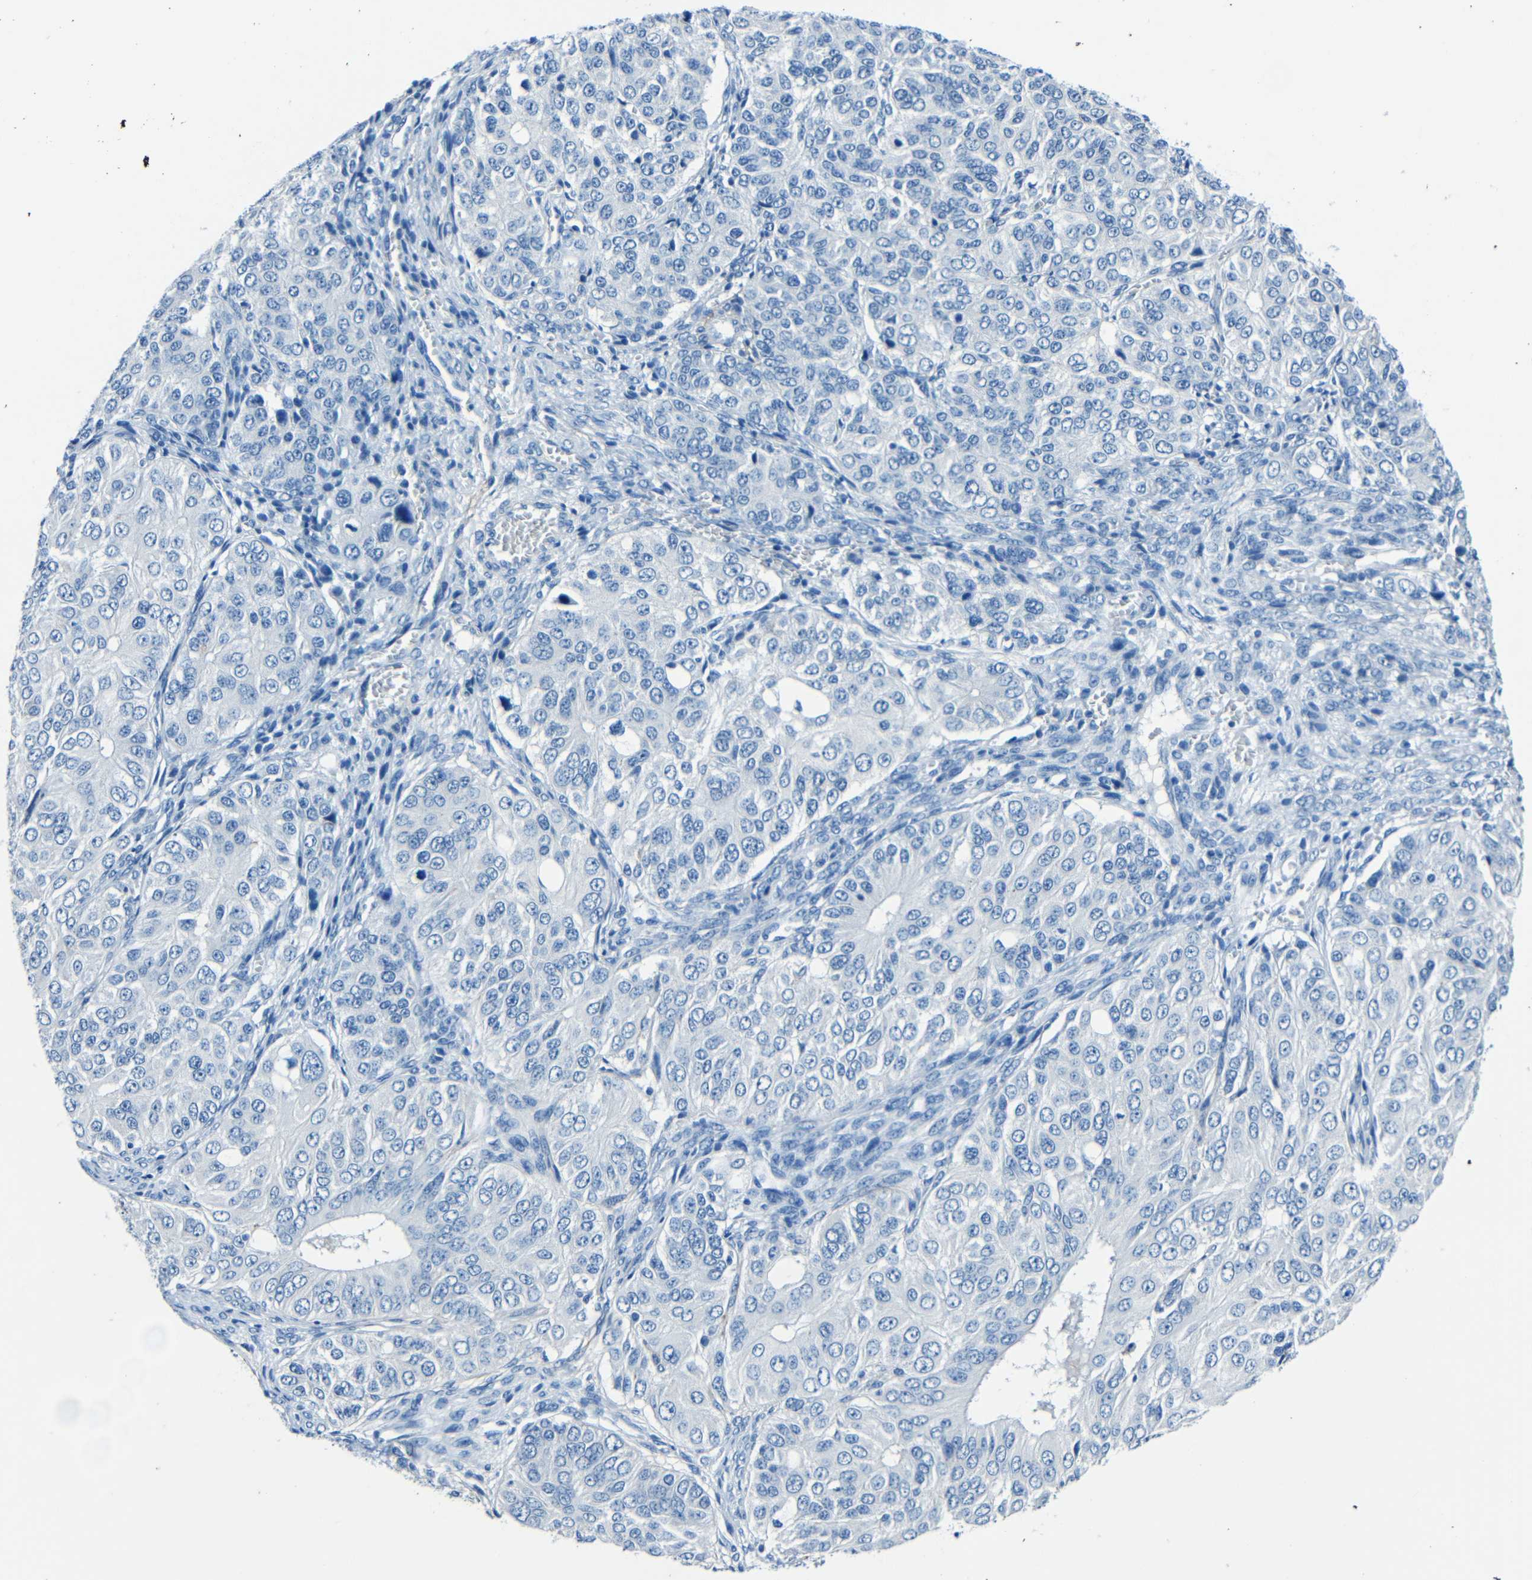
{"staining": {"intensity": "negative", "quantity": "none", "location": "none"}, "tissue": "ovarian cancer", "cell_type": "Tumor cells", "image_type": "cancer", "snomed": [{"axis": "morphology", "description": "Carcinoma, endometroid"}, {"axis": "topography", "description": "Ovary"}], "caption": "Immunohistochemical staining of human ovarian cancer shows no significant expression in tumor cells.", "gene": "FBN2", "patient": {"sex": "female", "age": 51}}